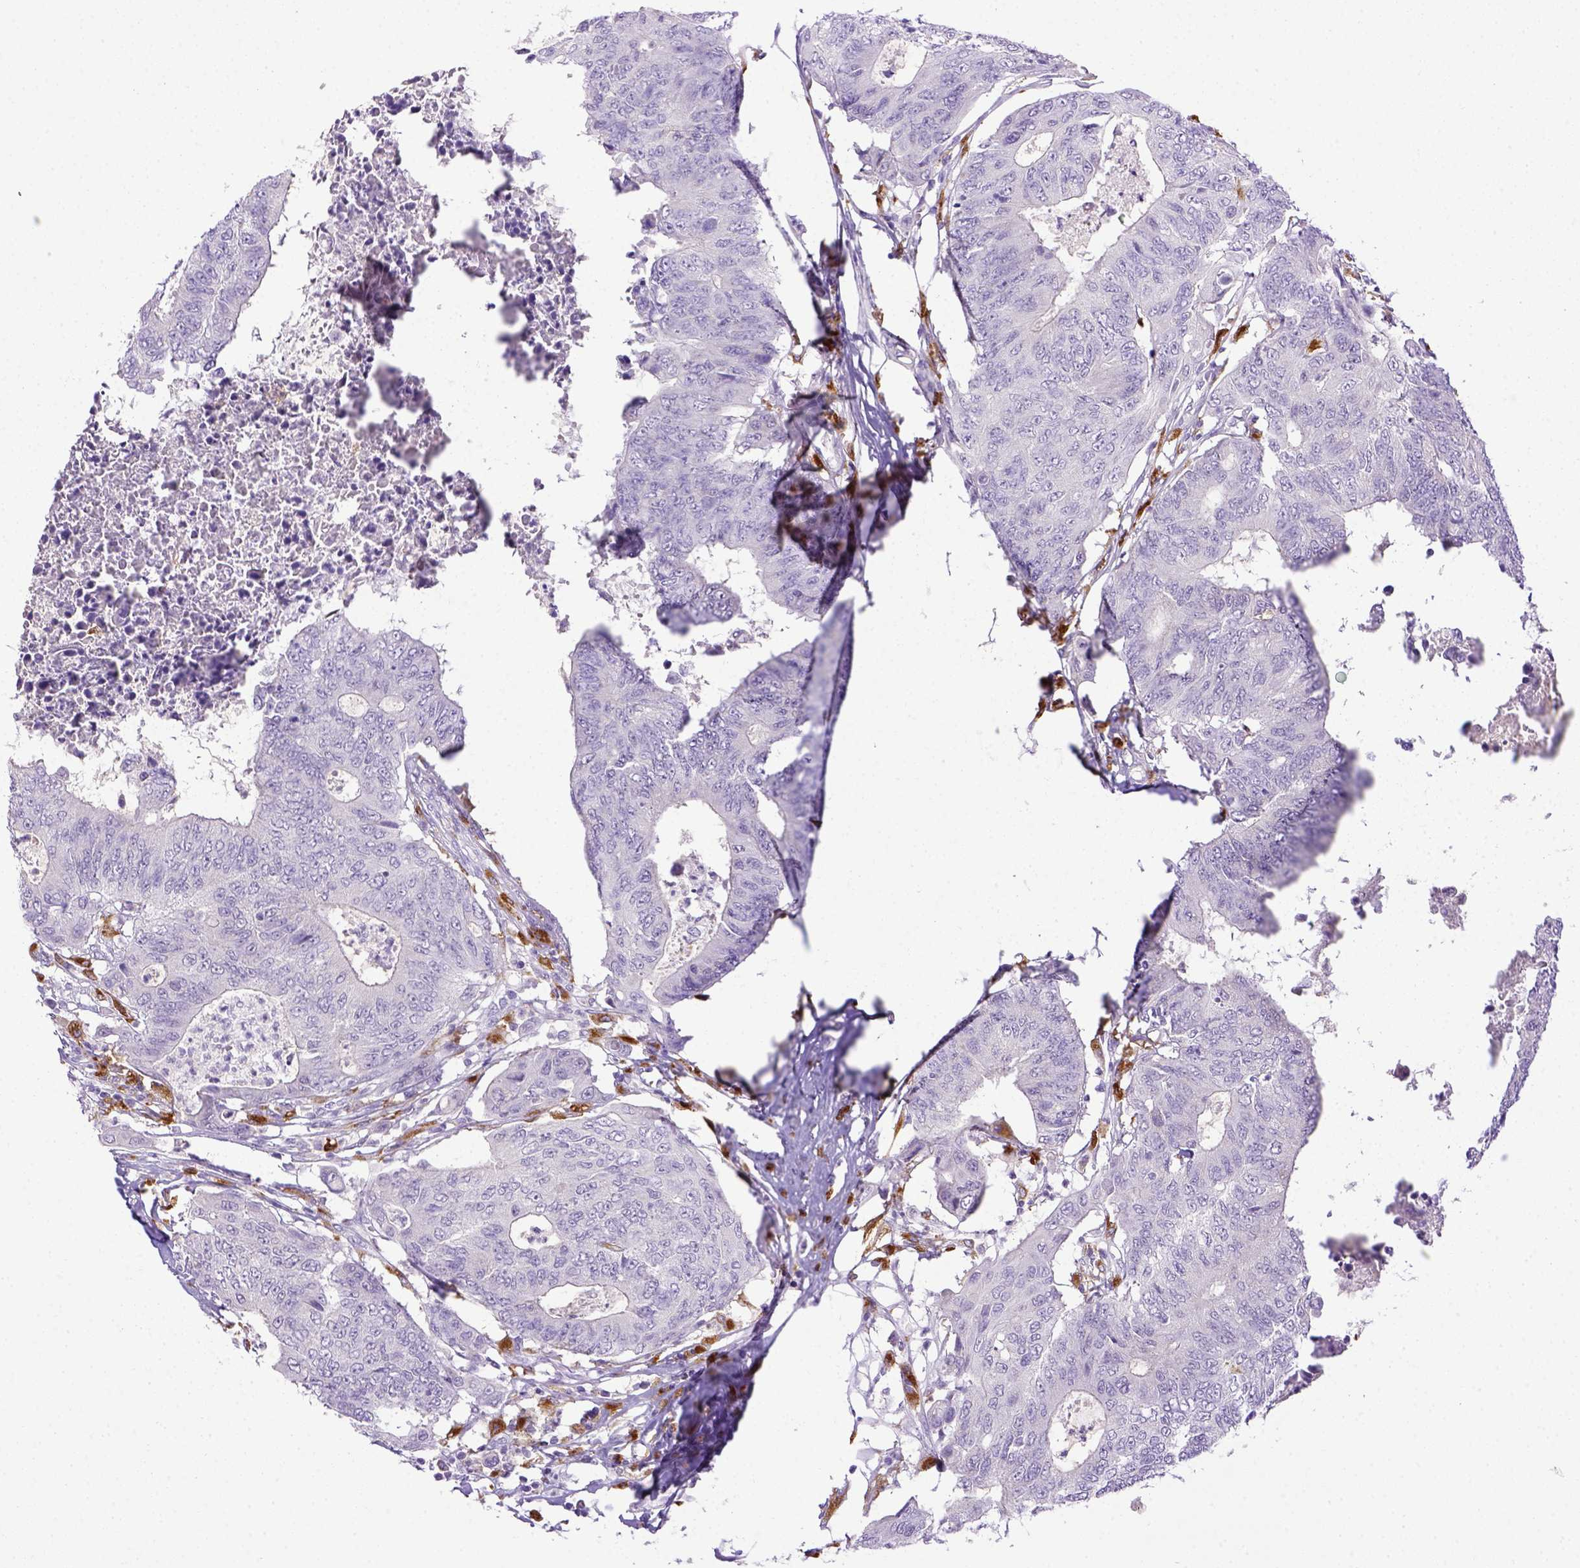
{"staining": {"intensity": "negative", "quantity": "none", "location": "none"}, "tissue": "colorectal cancer", "cell_type": "Tumor cells", "image_type": "cancer", "snomed": [{"axis": "morphology", "description": "Adenocarcinoma, NOS"}, {"axis": "topography", "description": "Colon"}], "caption": "Immunohistochemical staining of colorectal cancer reveals no significant expression in tumor cells.", "gene": "CD68", "patient": {"sex": "female", "age": 48}}